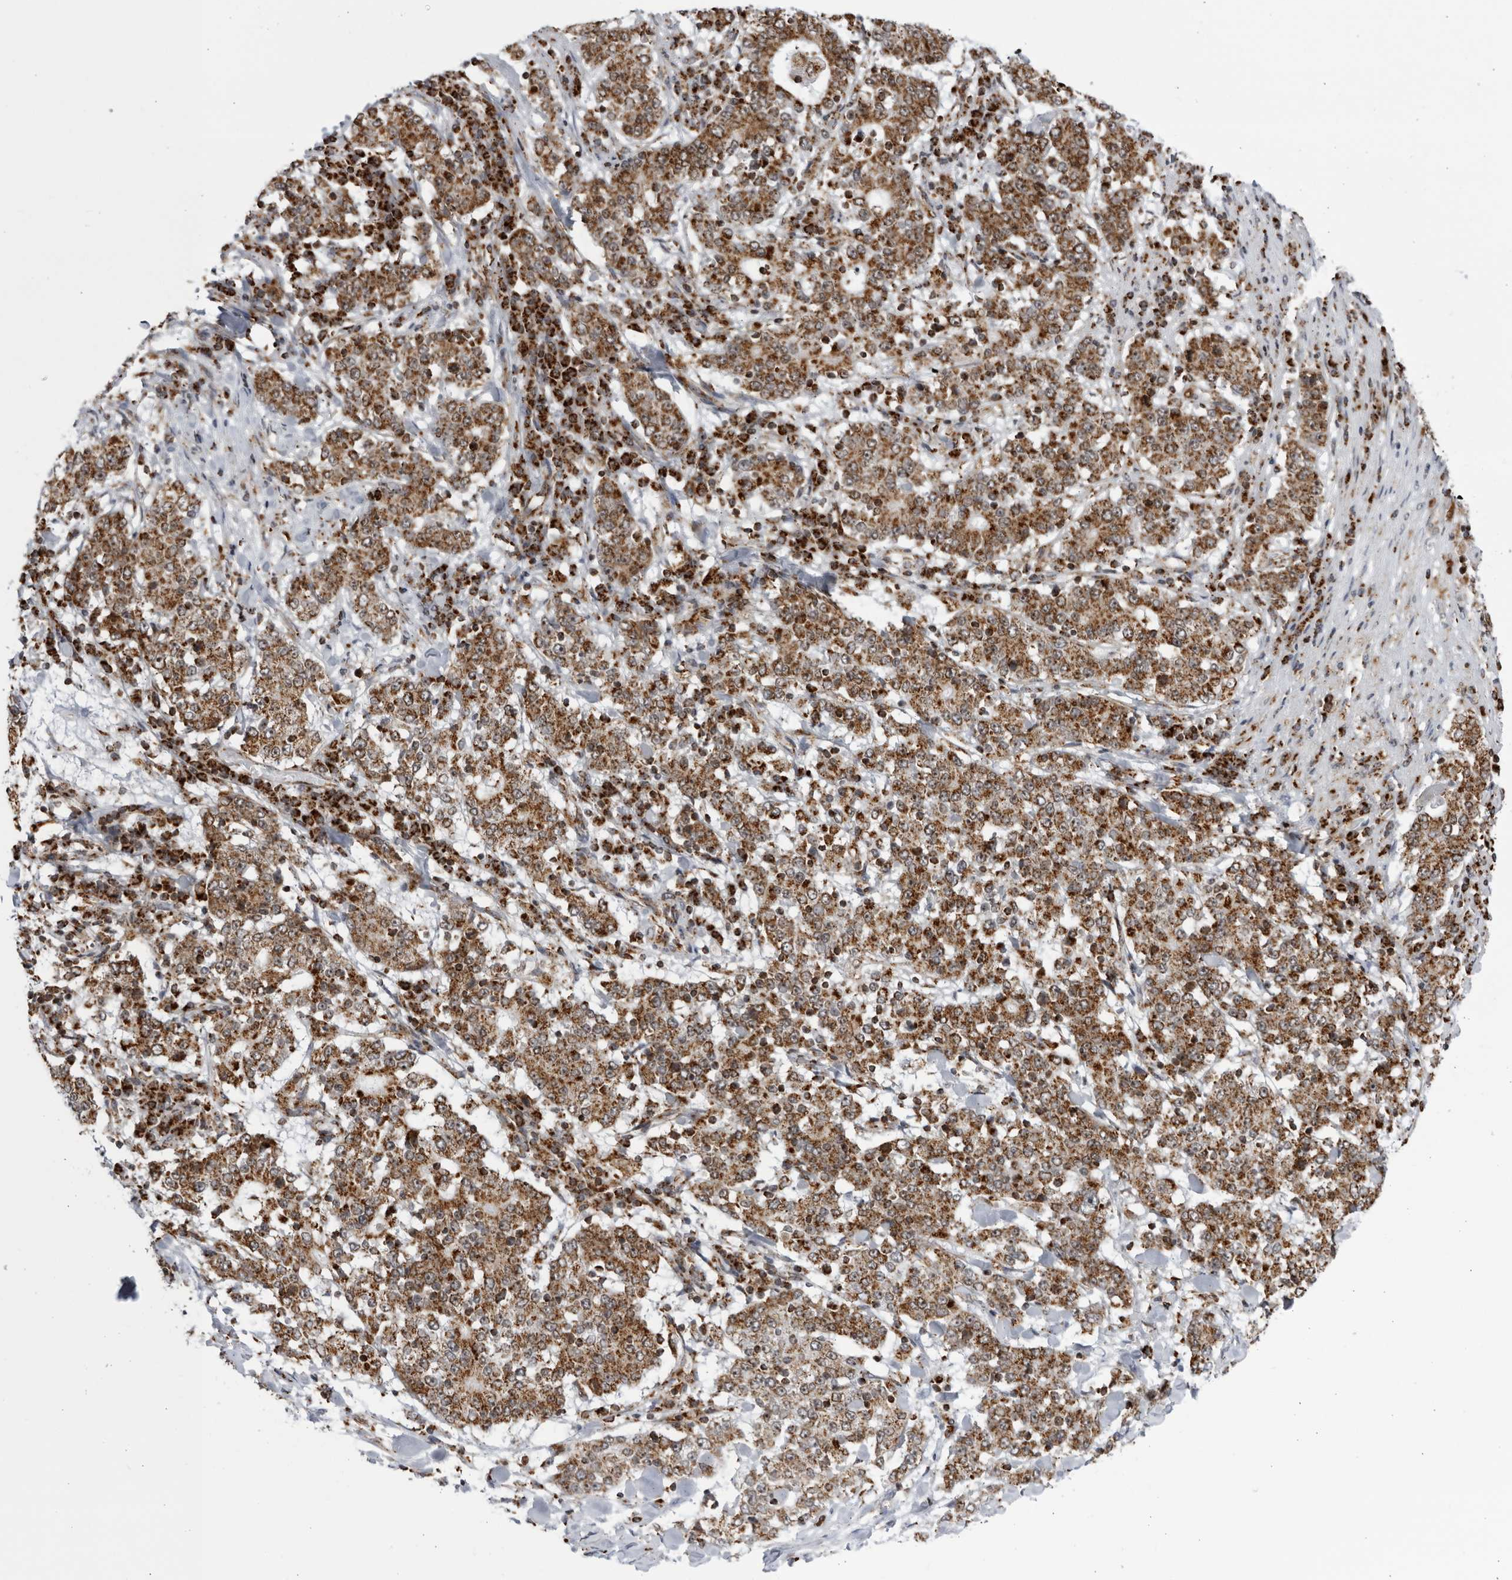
{"staining": {"intensity": "strong", "quantity": ">75%", "location": "cytoplasmic/membranous"}, "tissue": "stomach cancer", "cell_type": "Tumor cells", "image_type": "cancer", "snomed": [{"axis": "morphology", "description": "Adenocarcinoma, NOS"}, {"axis": "topography", "description": "Stomach"}], "caption": "A high-resolution photomicrograph shows immunohistochemistry staining of stomach adenocarcinoma, which reveals strong cytoplasmic/membranous expression in approximately >75% of tumor cells.", "gene": "RBM34", "patient": {"sex": "male", "age": 59}}